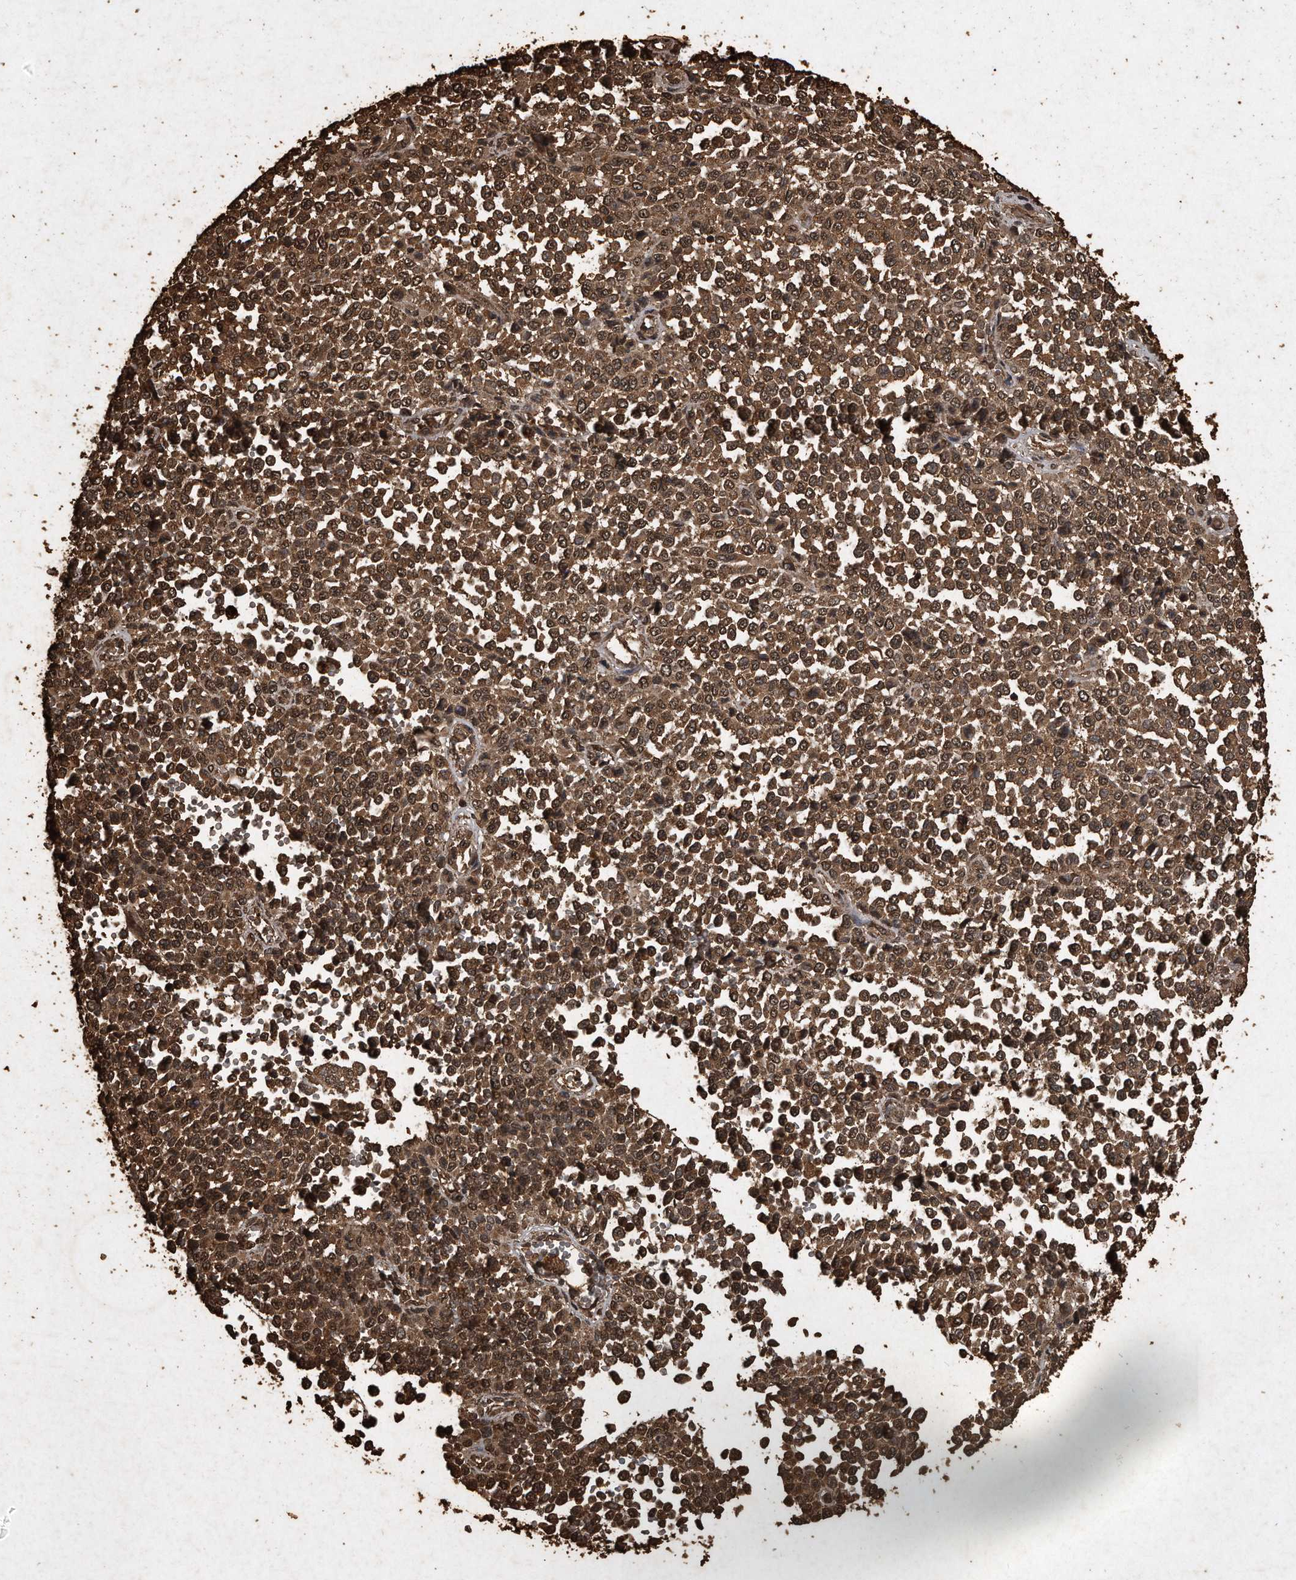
{"staining": {"intensity": "moderate", "quantity": ">75%", "location": "cytoplasmic/membranous,nuclear"}, "tissue": "melanoma", "cell_type": "Tumor cells", "image_type": "cancer", "snomed": [{"axis": "morphology", "description": "Malignant melanoma, Metastatic site"}, {"axis": "topography", "description": "Pancreas"}], "caption": "This is a photomicrograph of immunohistochemistry (IHC) staining of malignant melanoma (metastatic site), which shows moderate staining in the cytoplasmic/membranous and nuclear of tumor cells.", "gene": "CFLAR", "patient": {"sex": "female", "age": 30}}